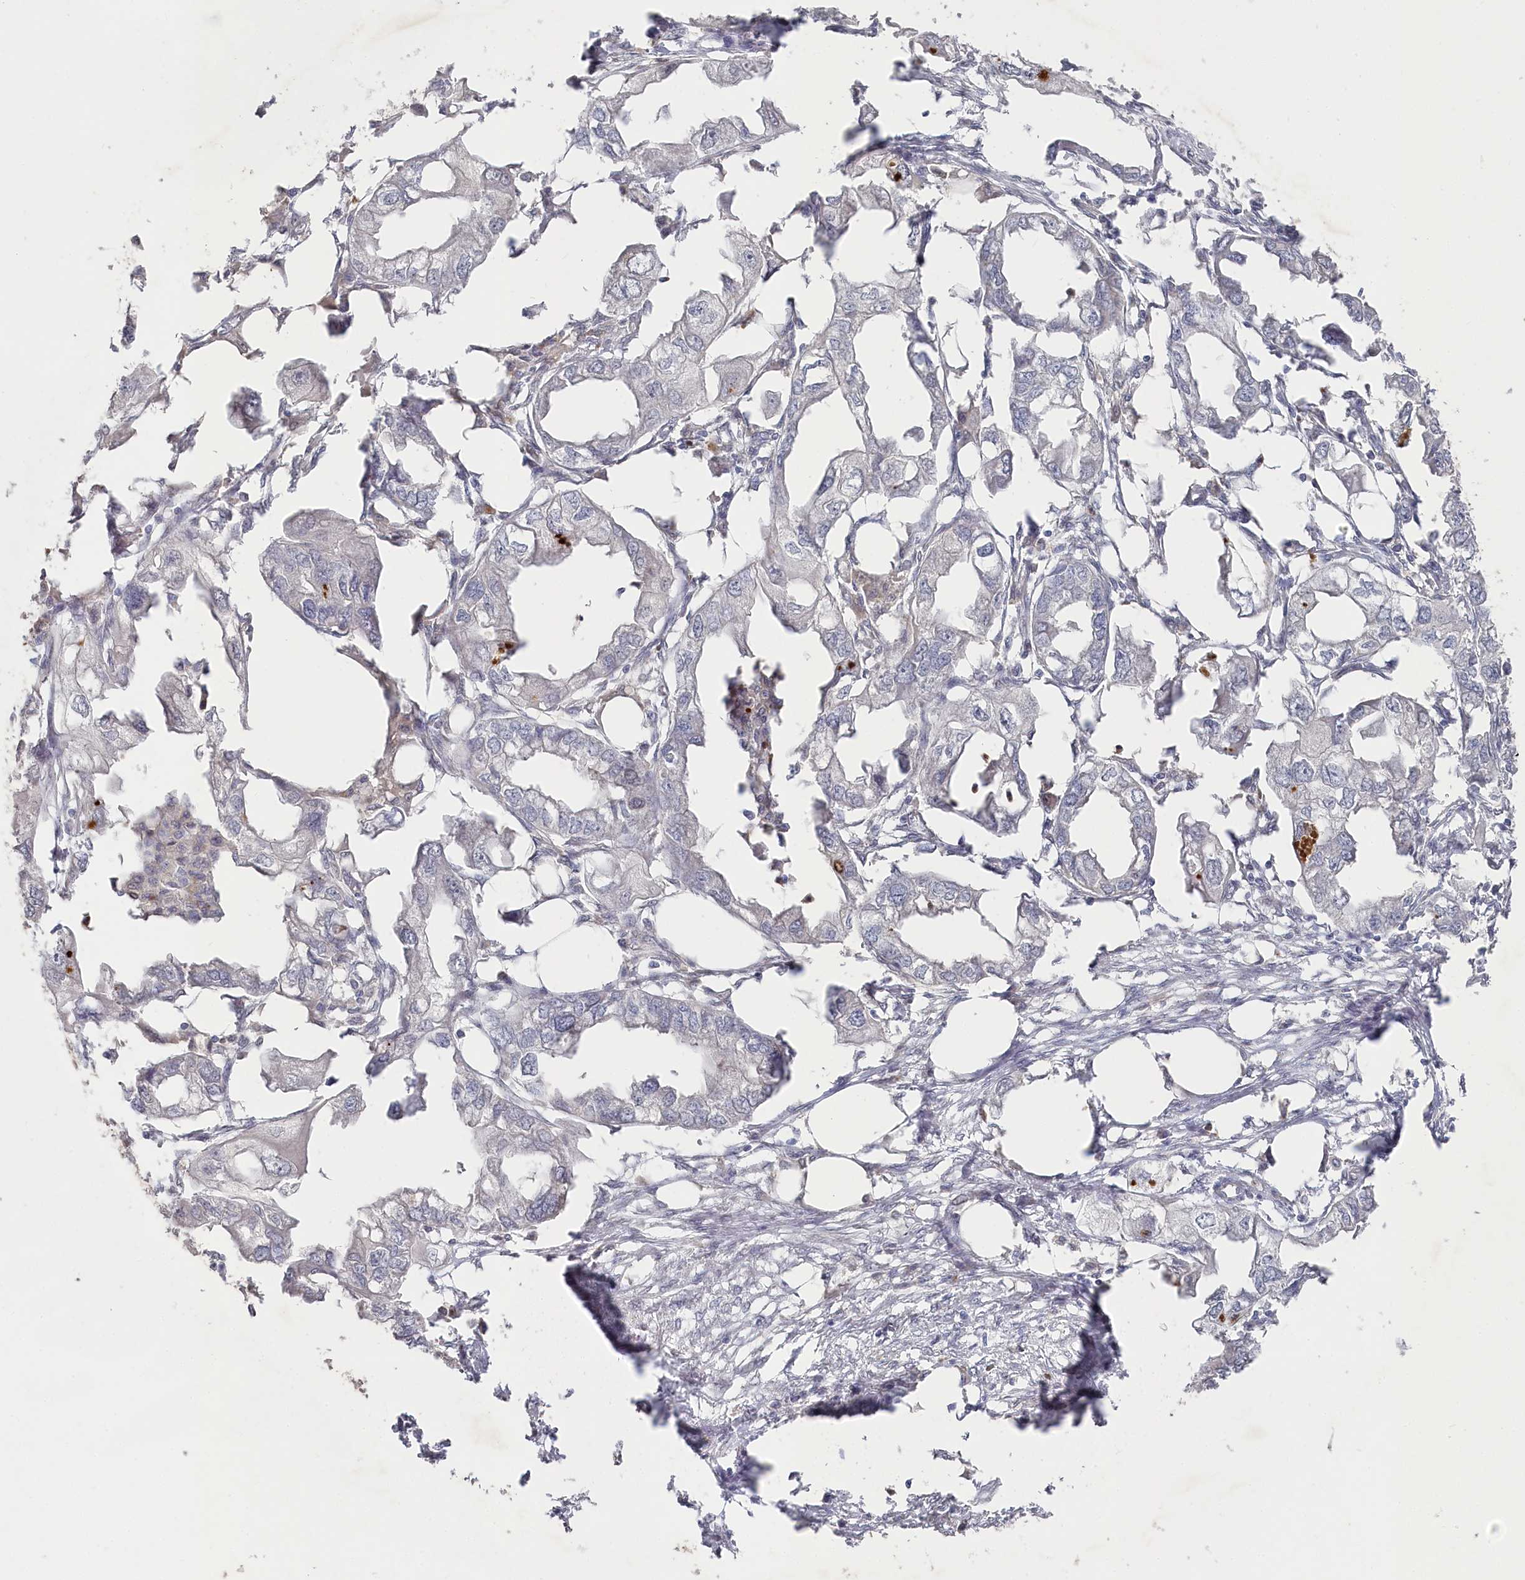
{"staining": {"intensity": "negative", "quantity": "none", "location": "none"}, "tissue": "endometrial cancer", "cell_type": "Tumor cells", "image_type": "cancer", "snomed": [{"axis": "morphology", "description": "Adenocarcinoma, NOS"}, {"axis": "morphology", "description": "Adenocarcinoma, metastatic, NOS"}, {"axis": "topography", "description": "Adipose tissue"}, {"axis": "topography", "description": "Endometrium"}], "caption": "Image shows no protein expression in tumor cells of endometrial adenocarcinoma tissue. (Immunohistochemistry, brightfield microscopy, high magnification).", "gene": "TGFBRAP1", "patient": {"sex": "female", "age": 67}}